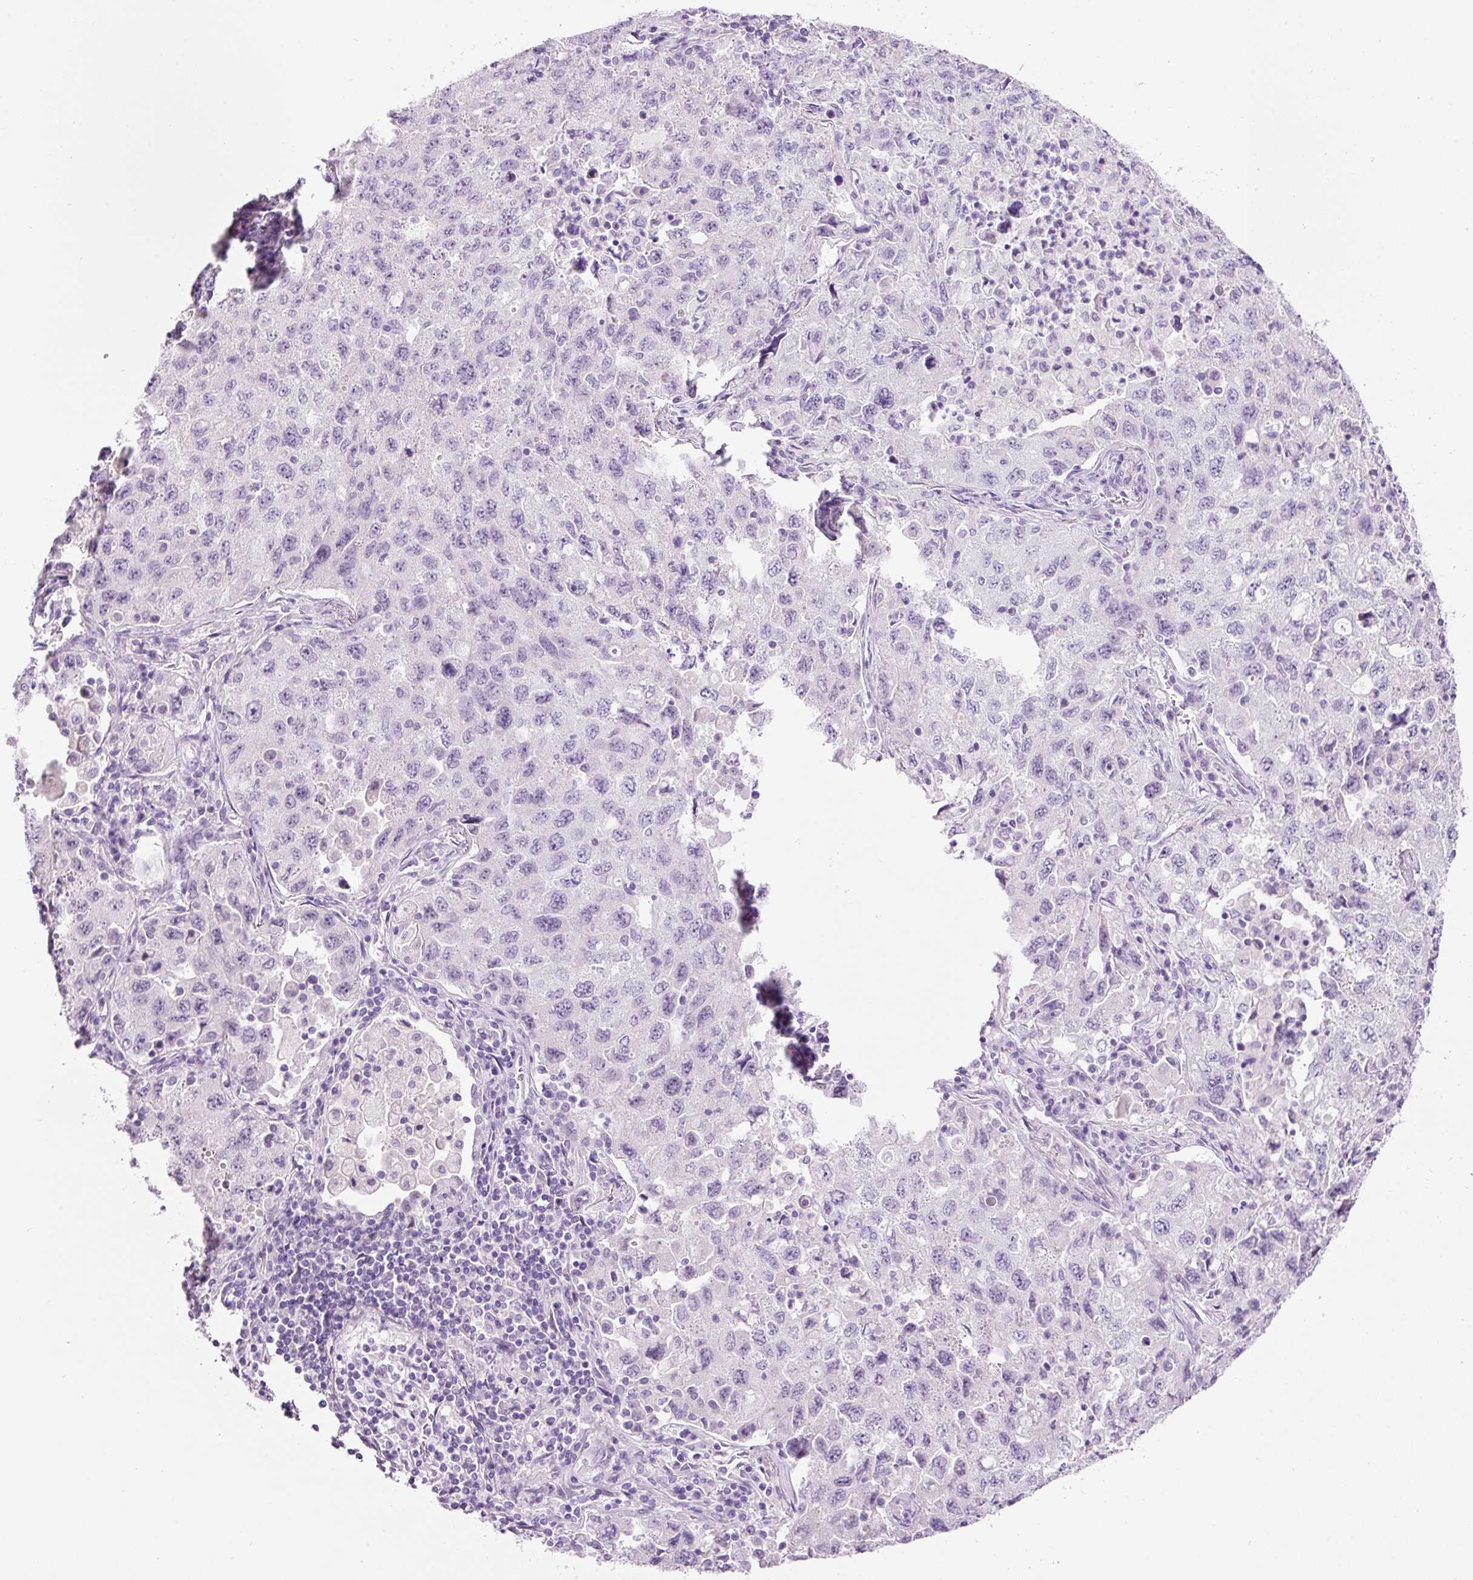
{"staining": {"intensity": "negative", "quantity": "none", "location": "none"}, "tissue": "lung cancer", "cell_type": "Tumor cells", "image_type": "cancer", "snomed": [{"axis": "morphology", "description": "Adenocarcinoma, NOS"}, {"axis": "topography", "description": "Lung"}], "caption": "The micrograph reveals no staining of tumor cells in adenocarcinoma (lung).", "gene": "GCG", "patient": {"sex": "female", "age": 57}}